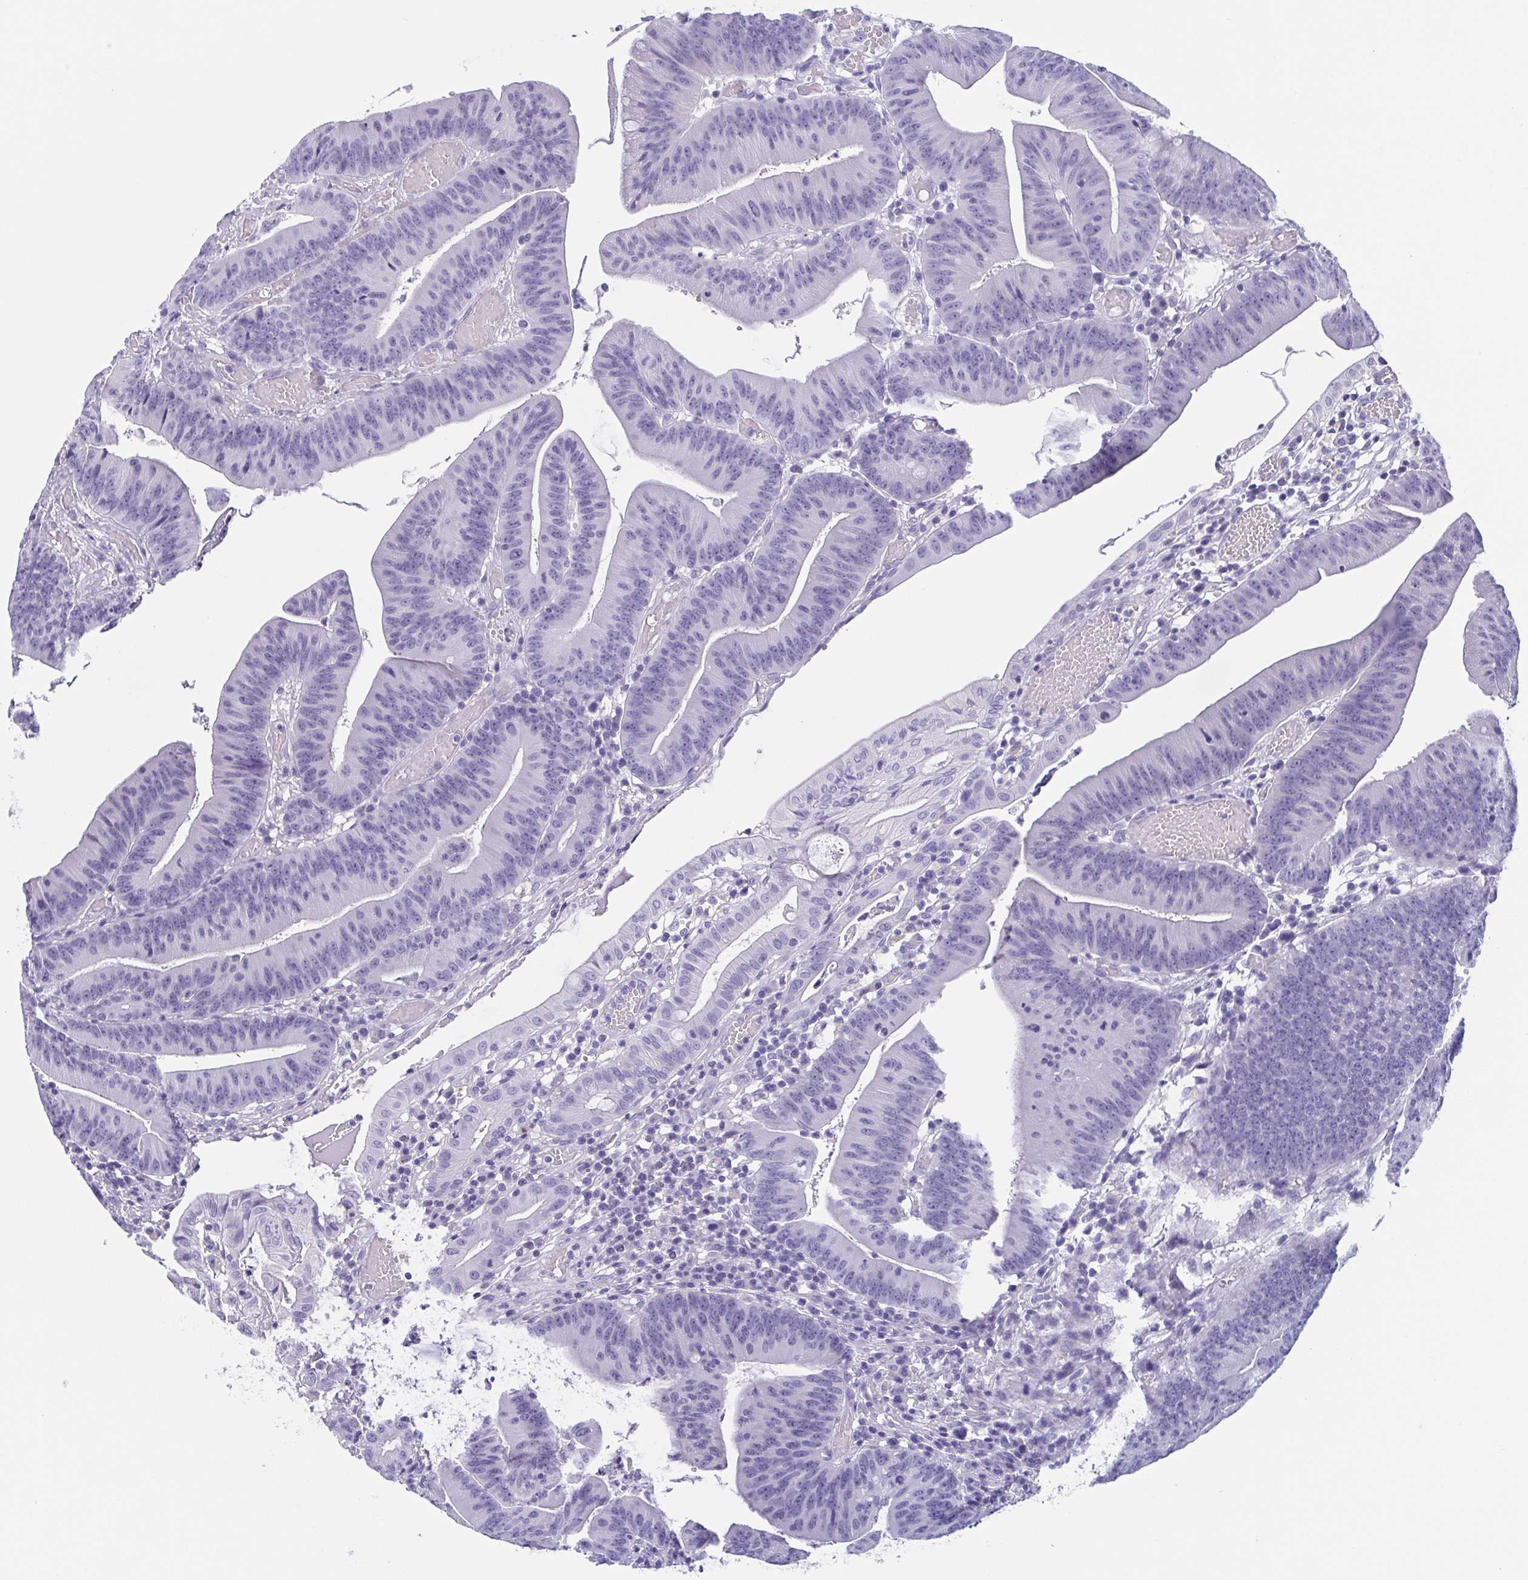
{"staining": {"intensity": "negative", "quantity": "none", "location": "none"}, "tissue": "colorectal cancer", "cell_type": "Tumor cells", "image_type": "cancer", "snomed": [{"axis": "morphology", "description": "Adenocarcinoma, NOS"}, {"axis": "topography", "description": "Colon"}], "caption": "This is a image of immunohistochemistry (IHC) staining of colorectal cancer (adenocarcinoma), which shows no staining in tumor cells.", "gene": "TAGLN3", "patient": {"sex": "female", "age": 78}}